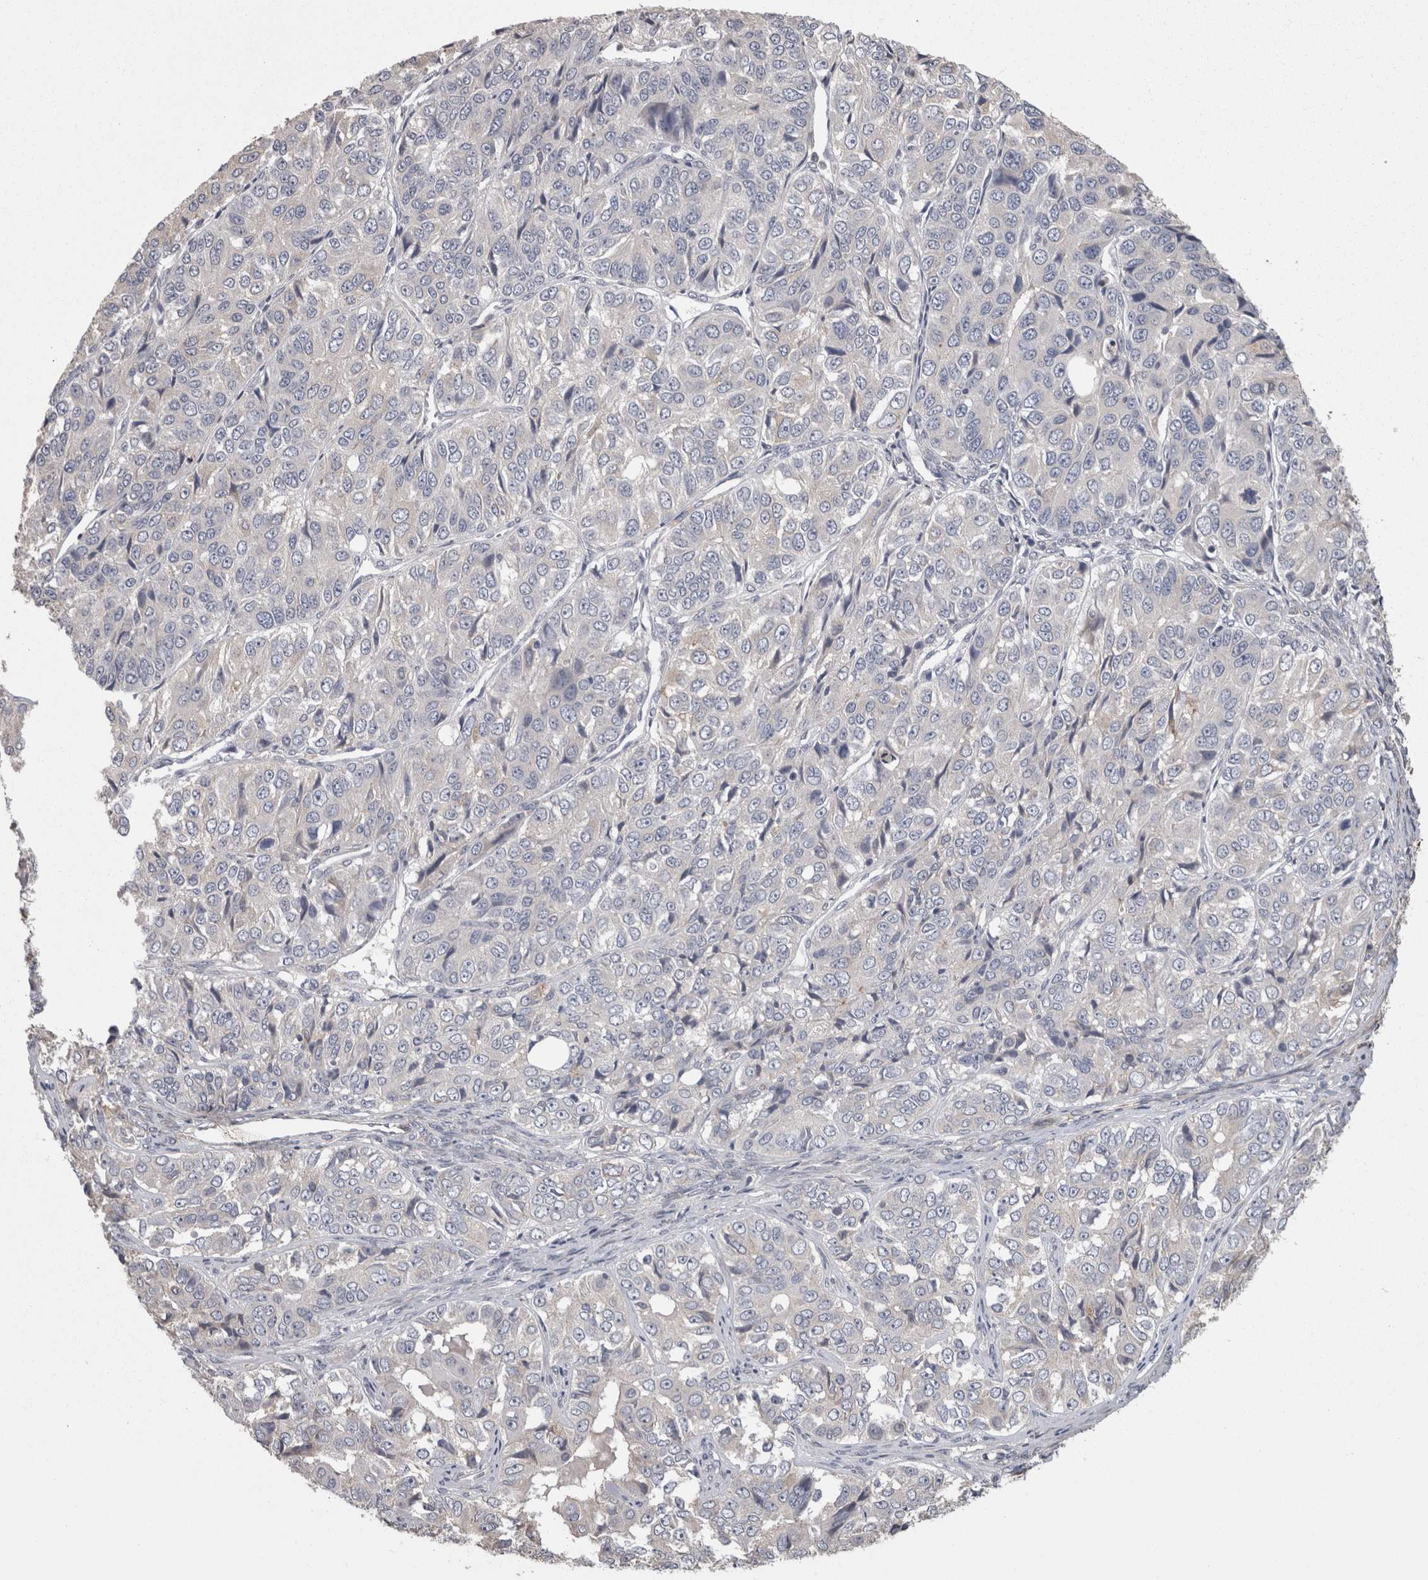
{"staining": {"intensity": "negative", "quantity": "none", "location": "none"}, "tissue": "ovarian cancer", "cell_type": "Tumor cells", "image_type": "cancer", "snomed": [{"axis": "morphology", "description": "Carcinoma, endometroid"}, {"axis": "topography", "description": "Ovary"}], "caption": "High power microscopy photomicrograph of an immunohistochemistry (IHC) histopathology image of ovarian endometroid carcinoma, revealing no significant expression in tumor cells.", "gene": "STC1", "patient": {"sex": "female", "age": 51}}